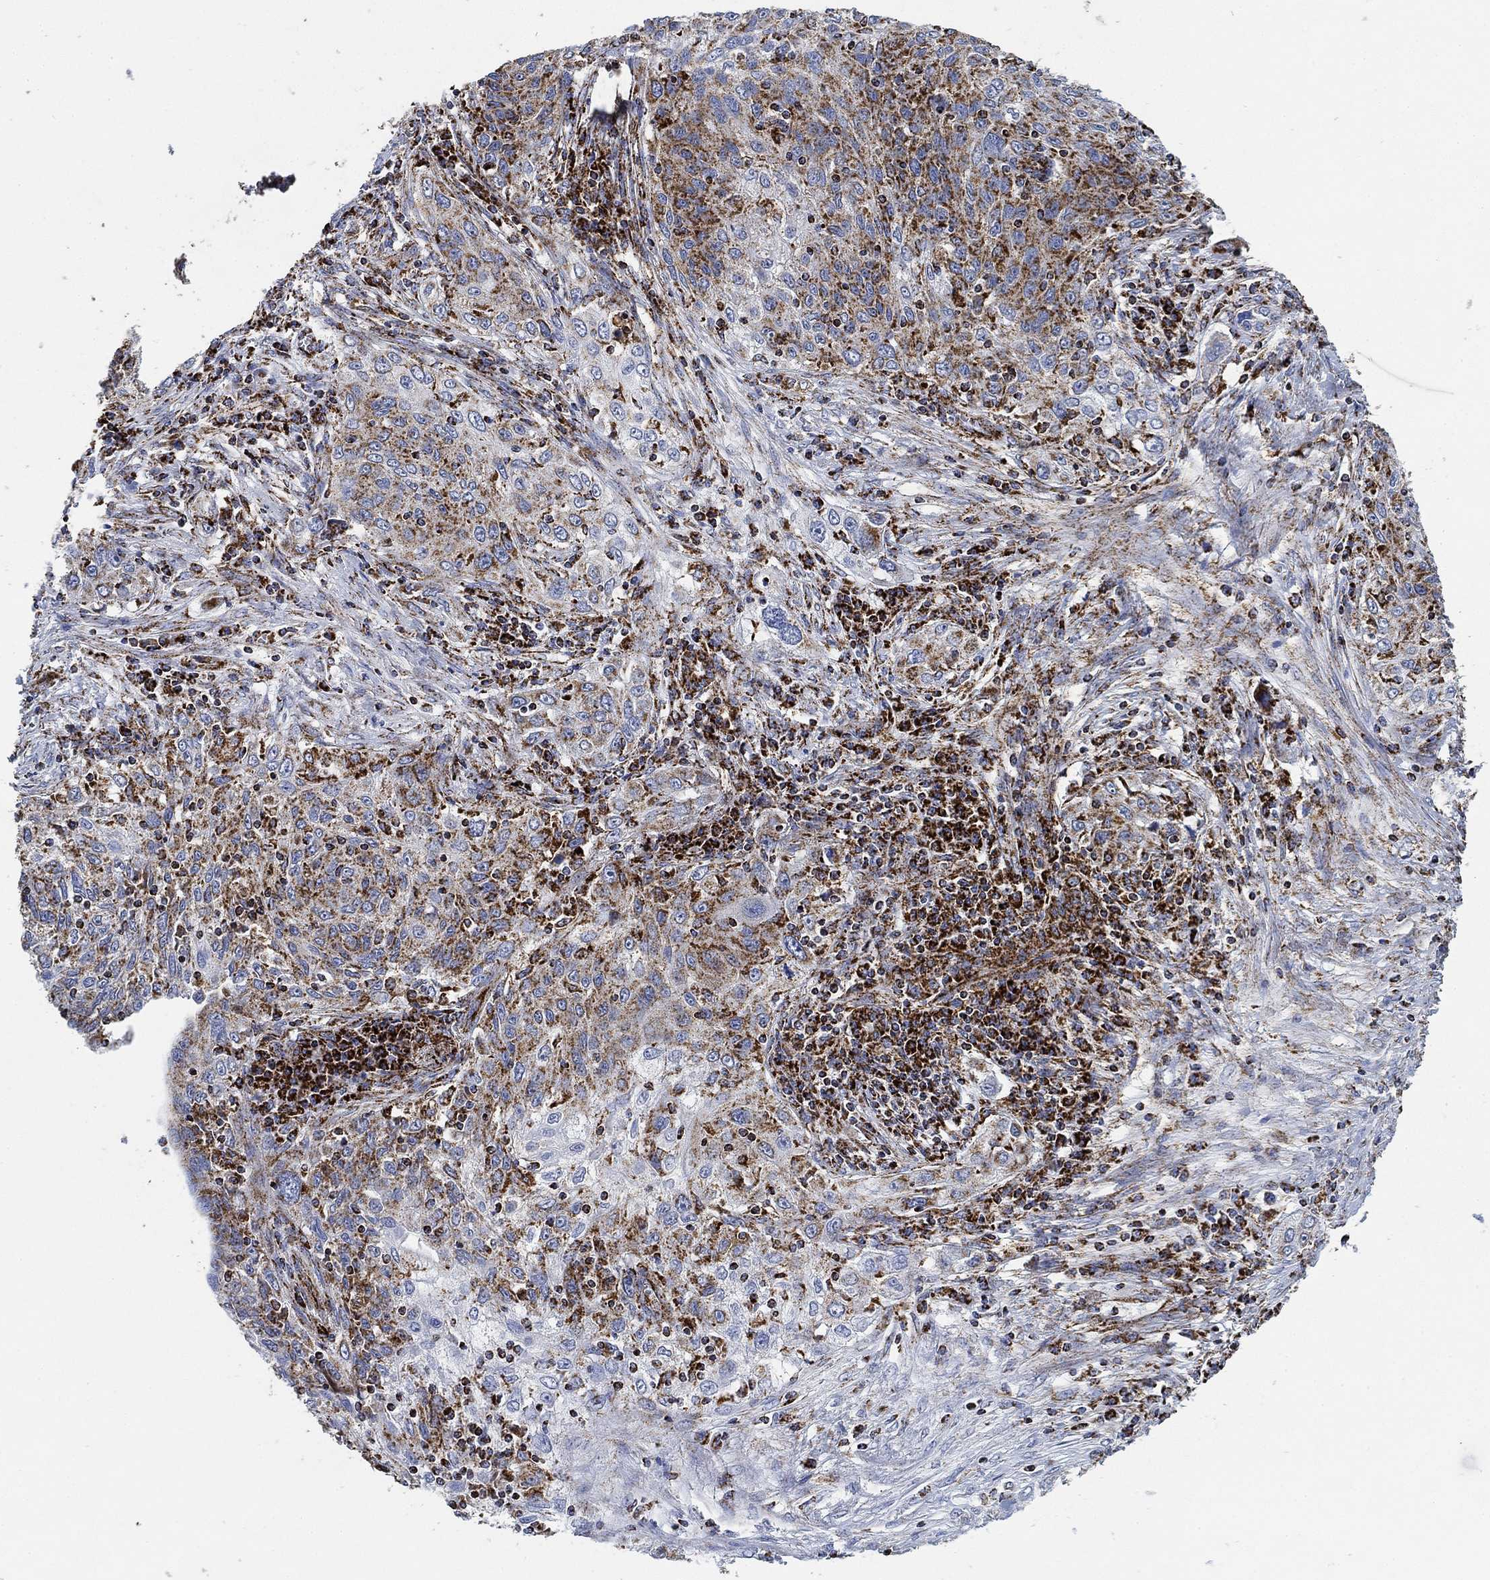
{"staining": {"intensity": "moderate", "quantity": "25%-75%", "location": "cytoplasmic/membranous"}, "tissue": "lung cancer", "cell_type": "Tumor cells", "image_type": "cancer", "snomed": [{"axis": "morphology", "description": "Squamous cell carcinoma, NOS"}, {"axis": "topography", "description": "Lung"}], "caption": "IHC histopathology image of neoplastic tissue: human squamous cell carcinoma (lung) stained using immunohistochemistry demonstrates medium levels of moderate protein expression localized specifically in the cytoplasmic/membranous of tumor cells, appearing as a cytoplasmic/membranous brown color.", "gene": "NDUFS3", "patient": {"sex": "female", "age": 69}}